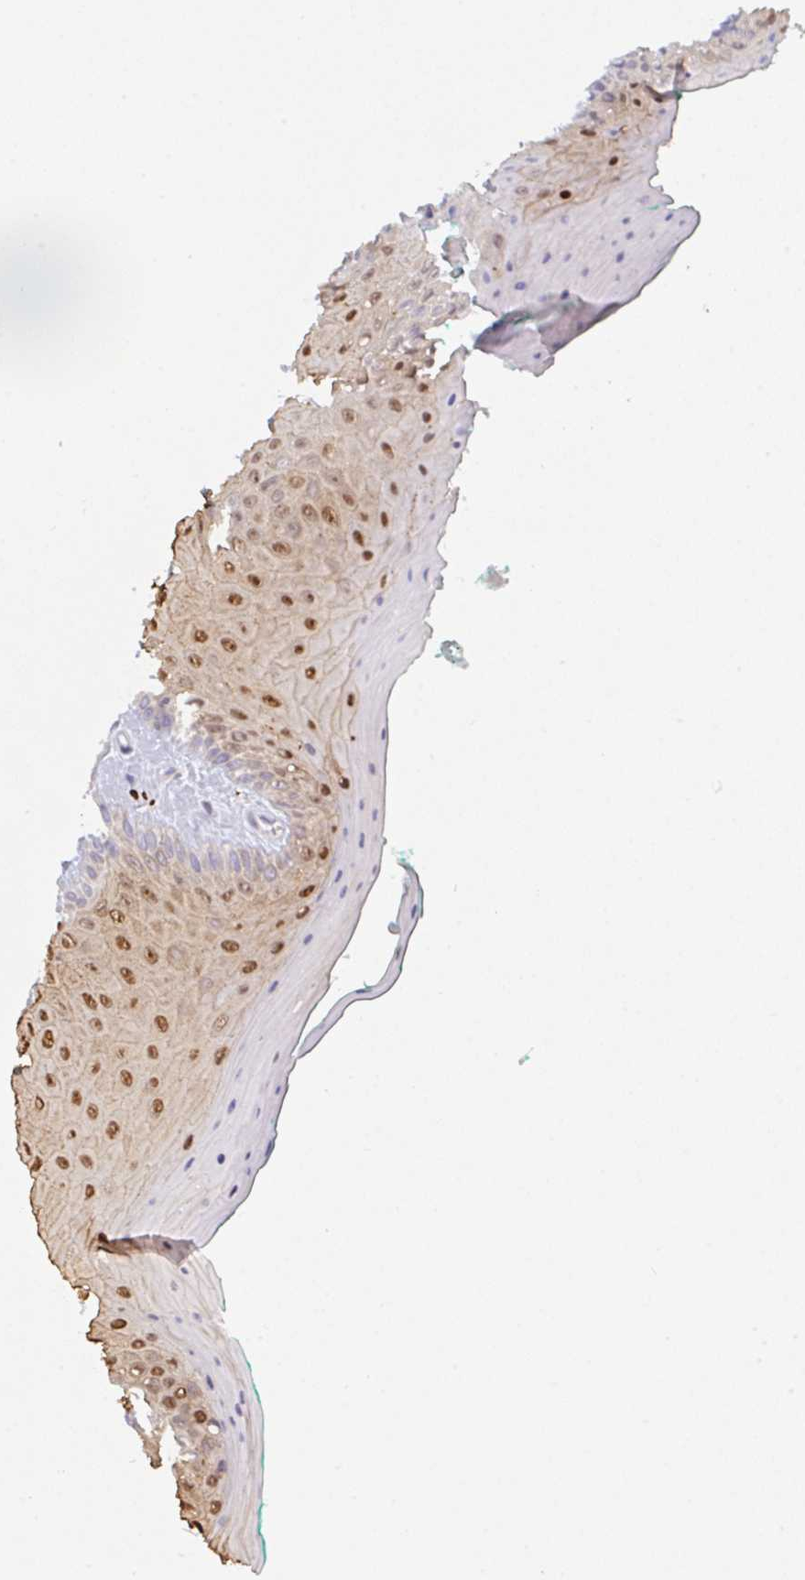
{"staining": {"intensity": "moderate", "quantity": "25%-75%", "location": "nuclear"}, "tissue": "oral mucosa", "cell_type": "Squamous epithelial cells", "image_type": "normal", "snomed": [{"axis": "morphology", "description": "Normal tissue, NOS"}, {"axis": "topography", "description": "Oral tissue"}, {"axis": "topography", "description": "Tounge, NOS"}], "caption": "Protein staining by IHC demonstrates moderate nuclear expression in approximately 25%-75% of squamous epithelial cells in benign oral mucosa.", "gene": "ZNF684", "patient": {"sex": "female", "age": 62}}